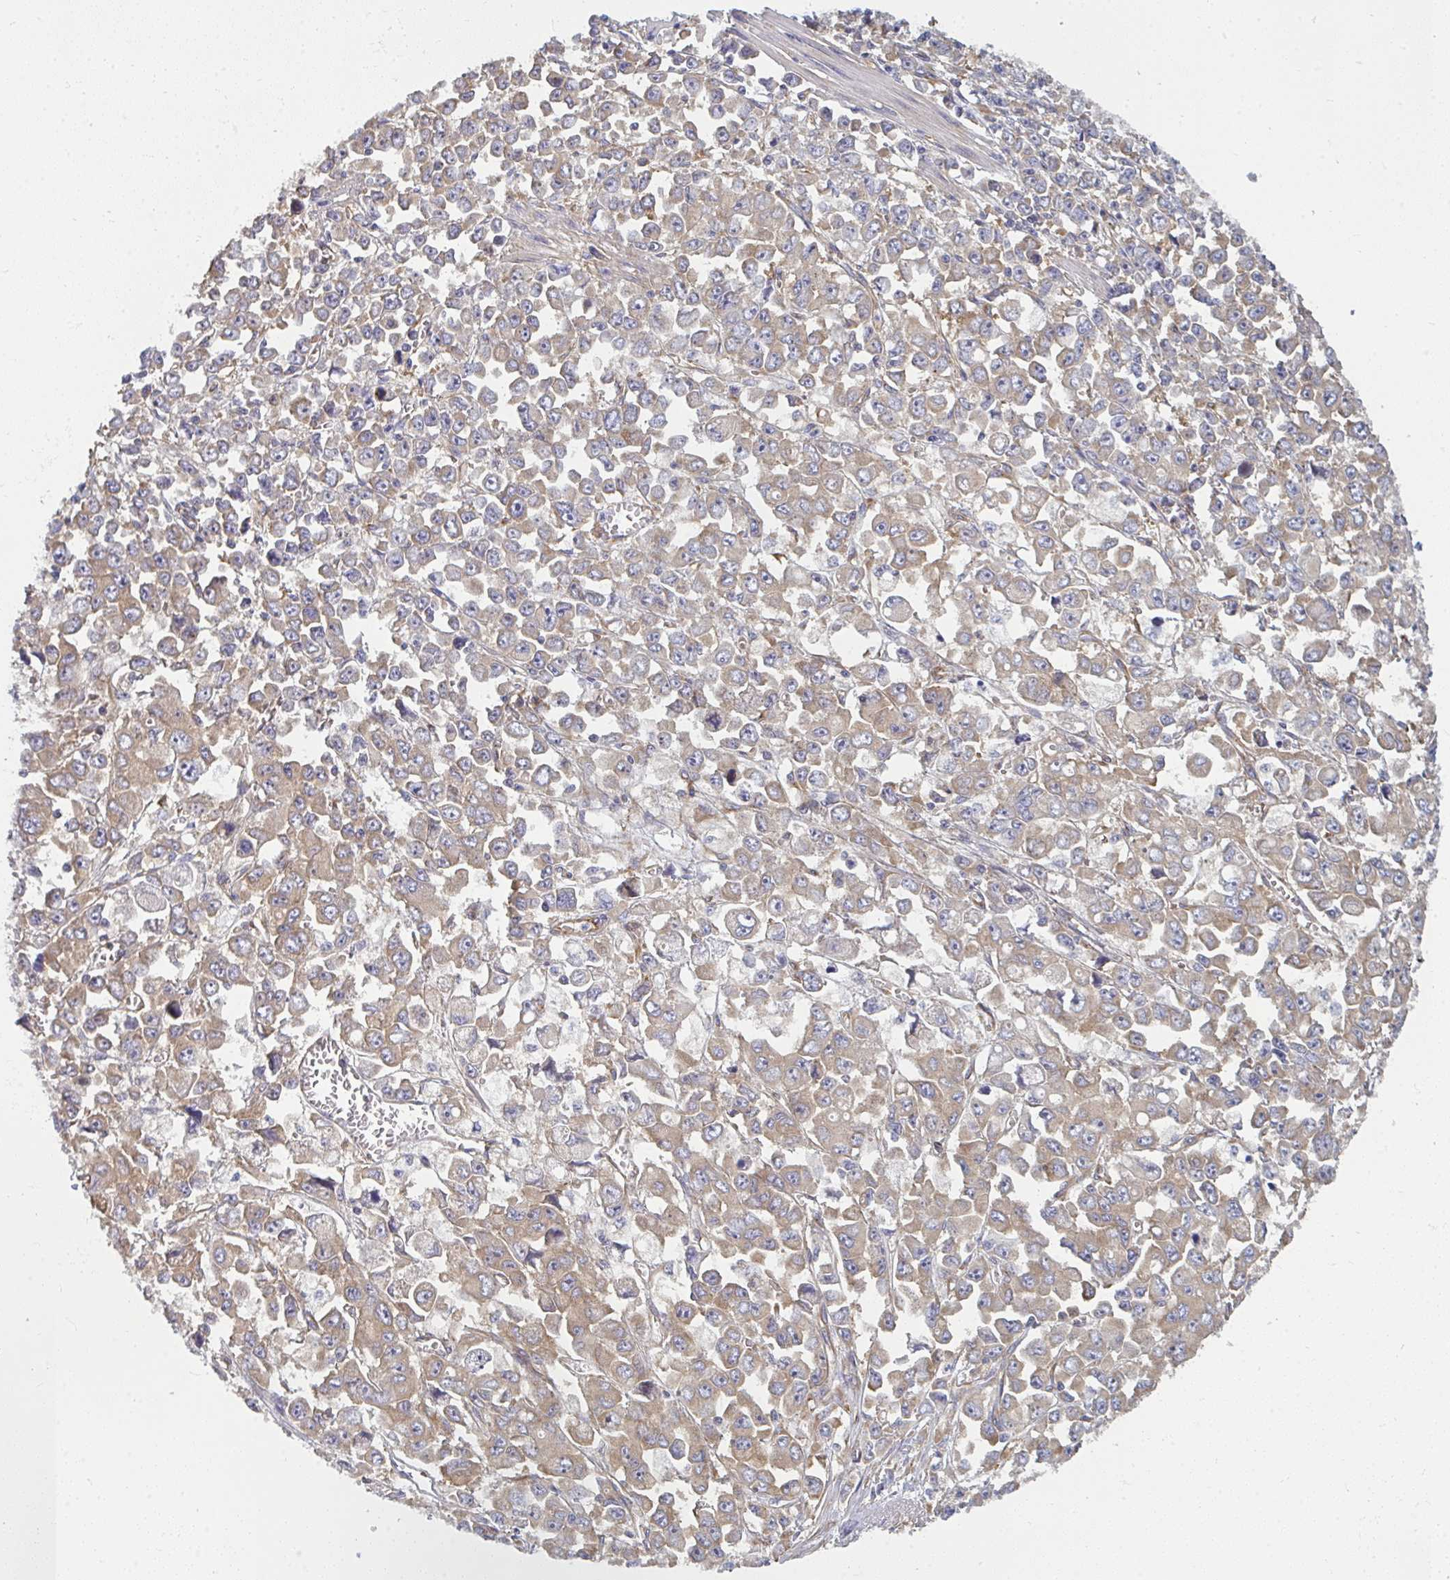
{"staining": {"intensity": "weak", "quantity": ">75%", "location": "cytoplasmic/membranous"}, "tissue": "stomach cancer", "cell_type": "Tumor cells", "image_type": "cancer", "snomed": [{"axis": "morphology", "description": "Adenocarcinoma, NOS"}, {"axis": "topography", "description": "Stomach, upper"}], "caption": "Protein staining of adenocarcinoma (stomach) tissue demonstrates weak cytoplasmic/membranous positivity in approximately >75% of tumor cells.", "gene": "DYNC1I2", "patient": {"sex": "male", "age": 70}}